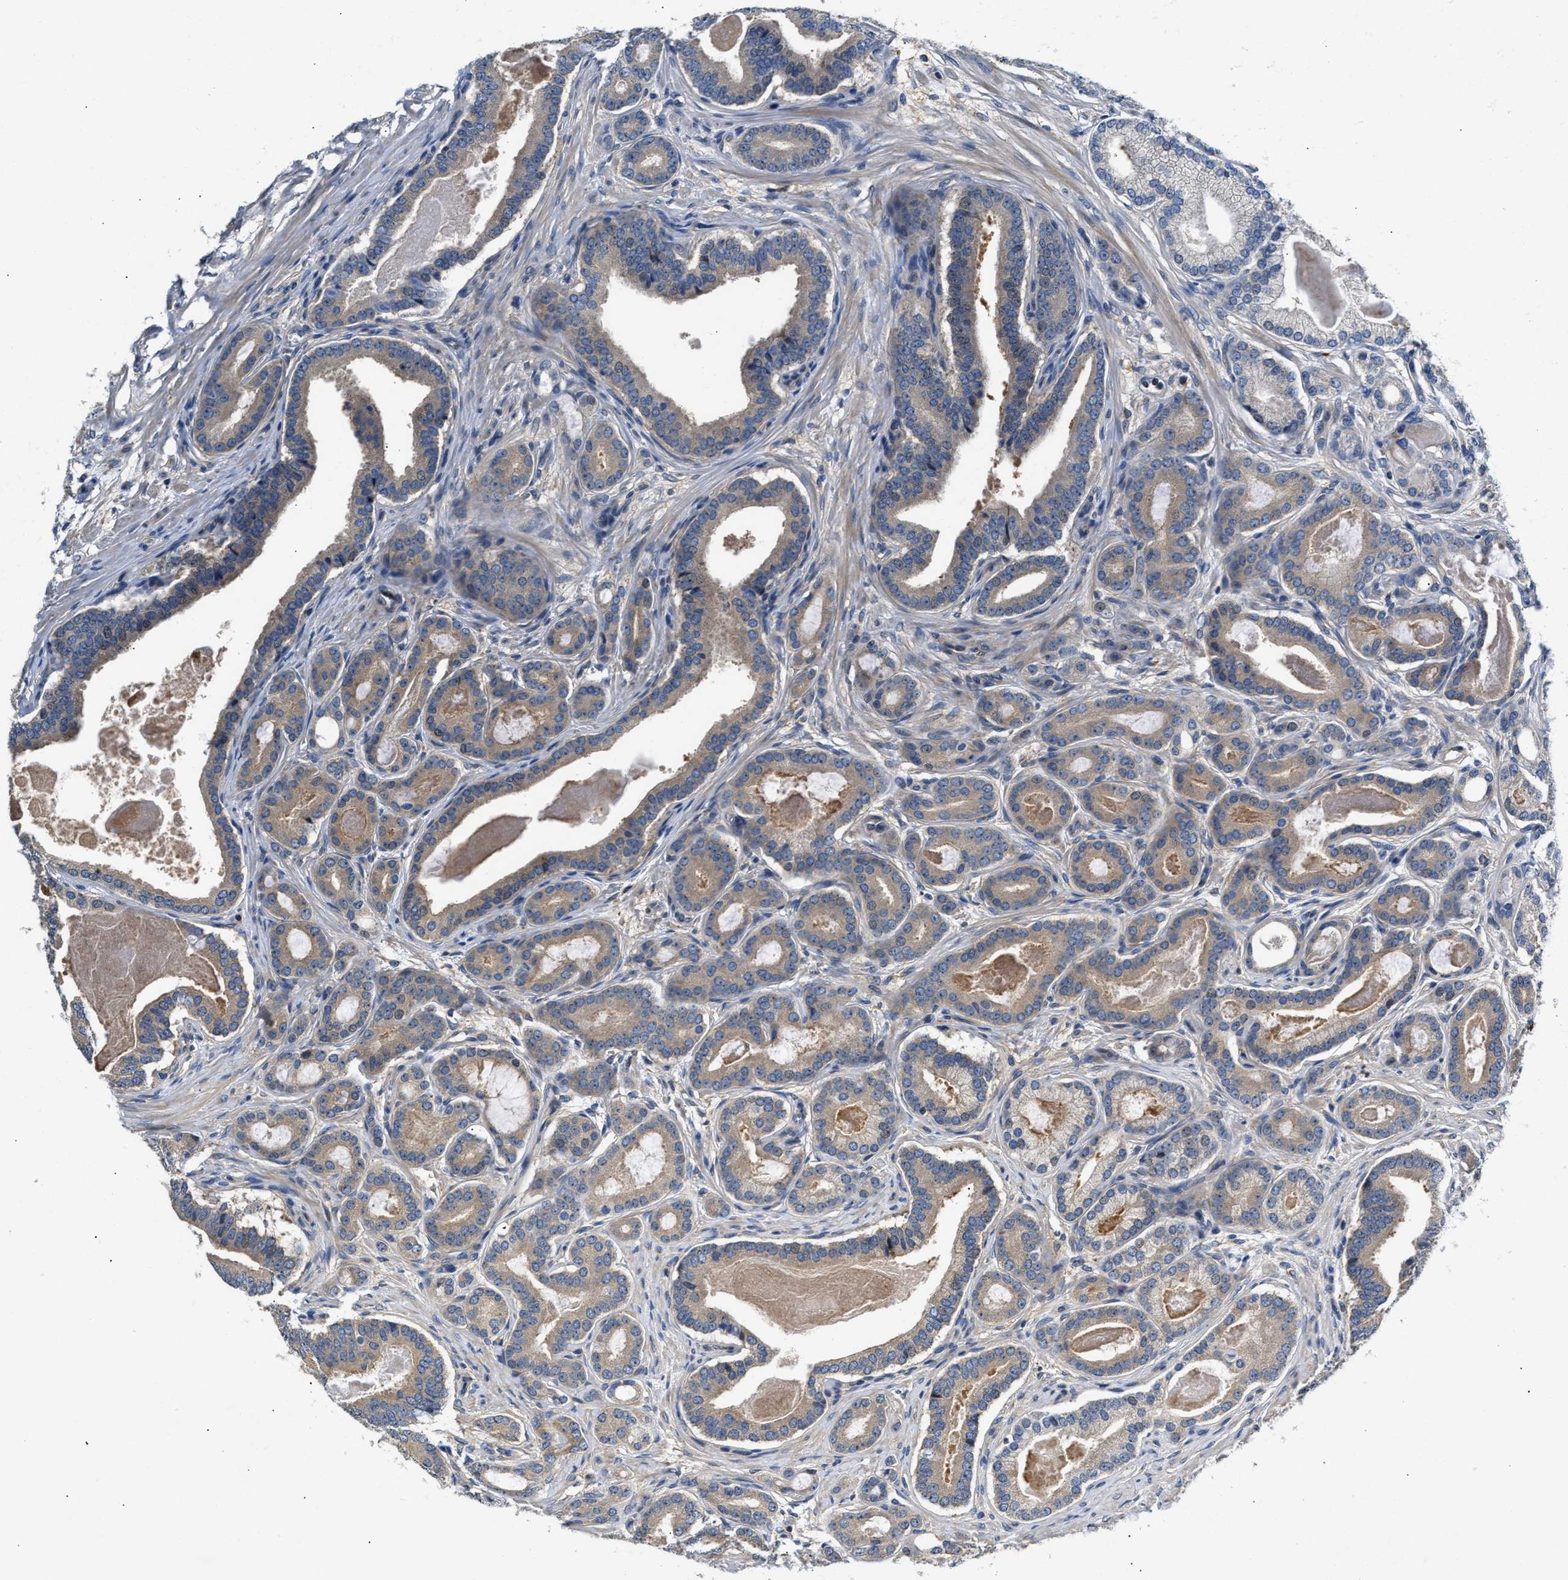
{"staining": {"intensity": "weak", "quantity": "25%-75%", "location": "cytoplasmic/membranous"}, "tissue": "prostate cancer", "cell_type": "Tumor cells", "image_type": "cancer", "snomed": [{"axis": "morphology", "description": "Adenocarcinoma, High grade"}, {"axis": "topography", "description": "Prostate"}], "caption": "This micrograph demonstrates prostate cancer (high-grade adenocarcinoma) stained with immunohistochemistry to label a protein in brown. The cytoplasmic/membranous of tumor cells show weak positivity for the protein. Nuclei are counter-stained blue.", "gene": "TEX2", "patient": {"sex": "male", "age": 60}}